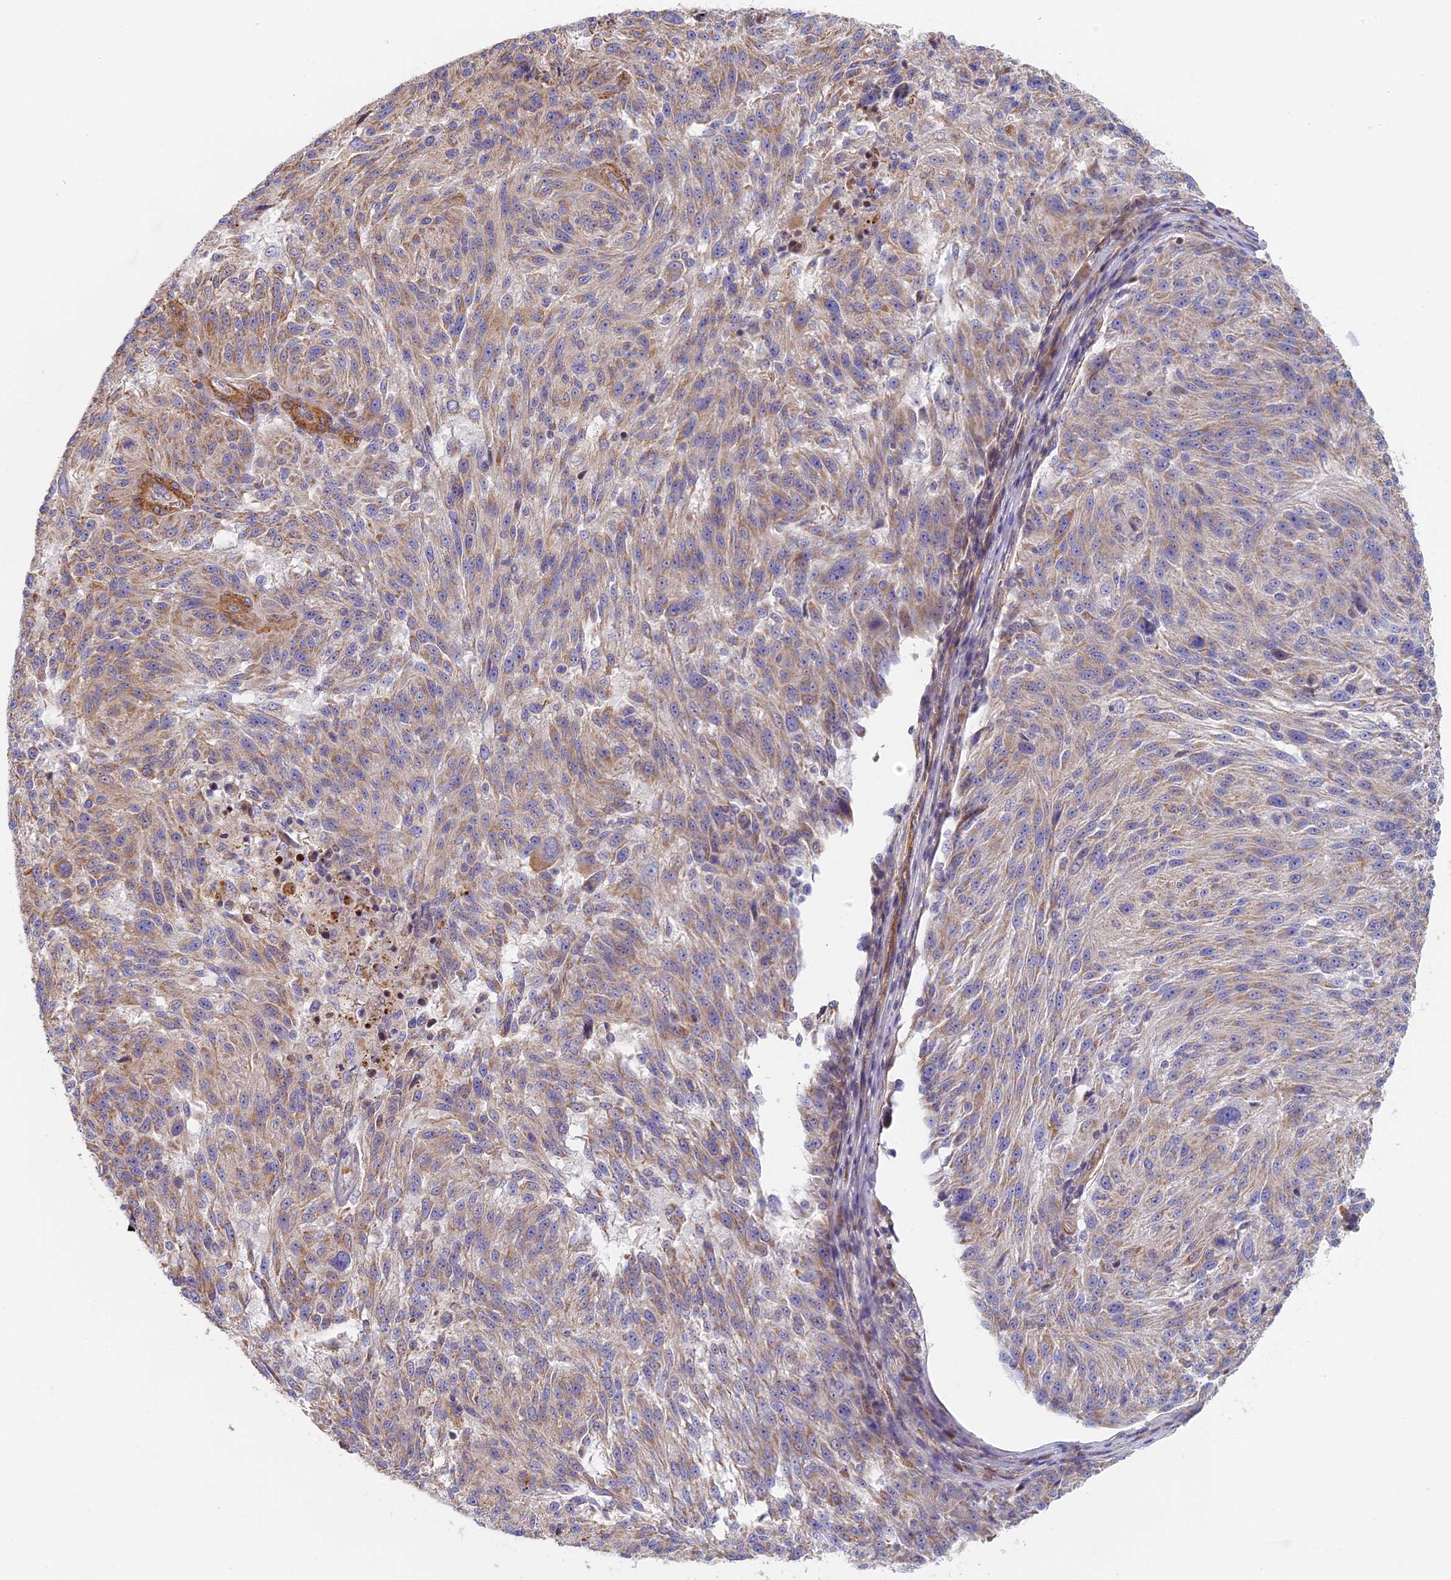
{"staining": {"intensity": "weak", "quantity": "25%-75%", "location": "cytoplasmic/membranous"}, "tissue": "melanoma", "cell_type": "Tumor cells", "image_type": "cancer", "snomed": [{"axis": "morphology", "description": "Malignant melanoma, NOS"}, {"axis": "topography", "description": "Skin"}], "caption": "Protein staining reveals weak cytoplasmic/membranous expression in about 25%-75% of tumor cells in malignant melanoma. (IHC, brightfield microscopy, high magnification).", "gene": "DDA1", "patient": {"sex": "male", "age": 53}}